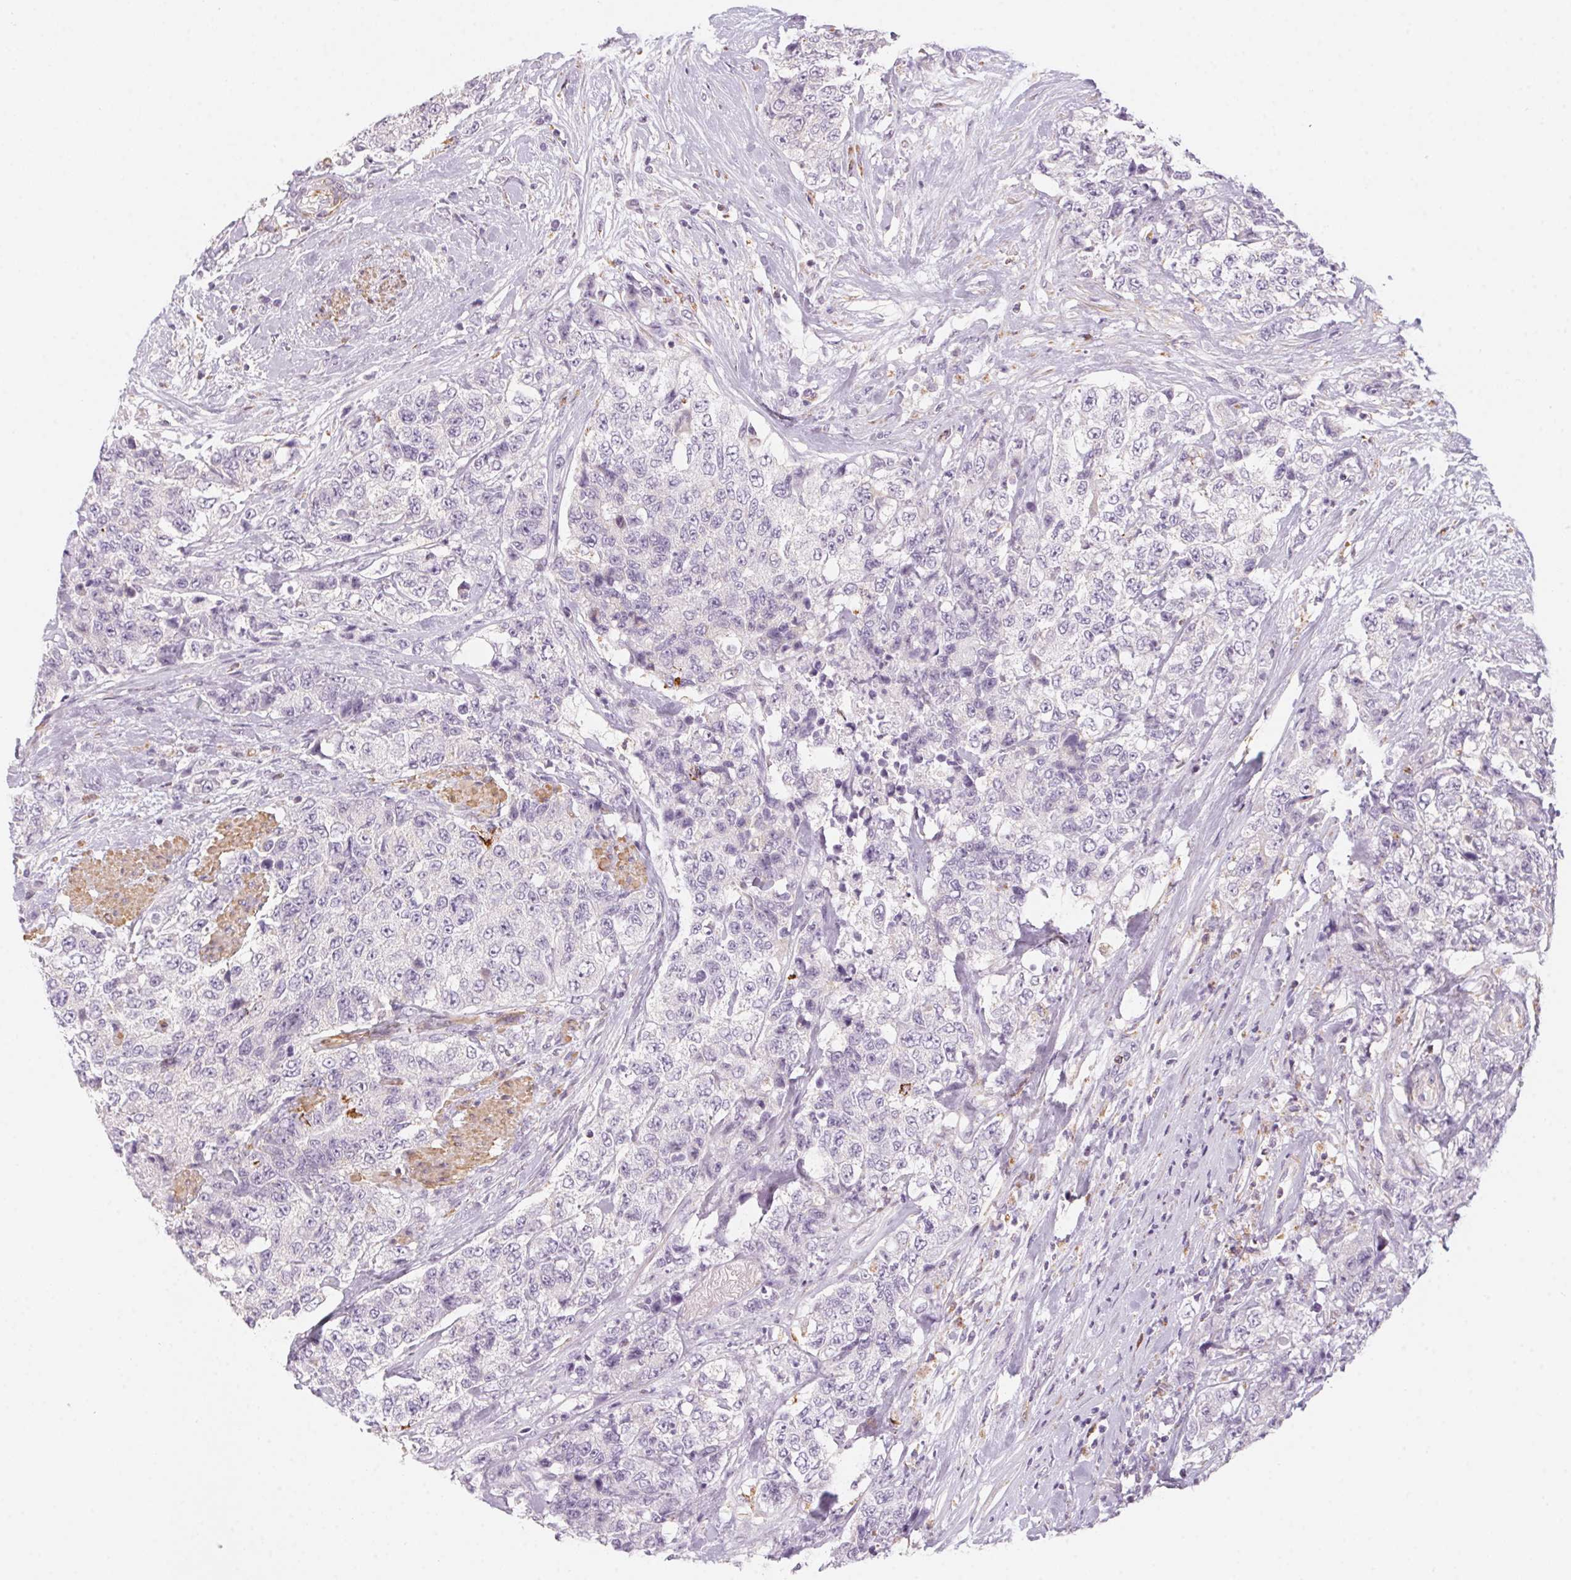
{"staining": {"intensity": "negative", "quantity": "none", "location": "none"}, "tissue": "urothelial cancer", "cell_type": "Tumor cells", "image_type": "cancer", "snomed": [{"axis": "morphology", "description": "Urothelial carcinoma, High grade"}, {"axis": "topography", "description": "Urinary bladder"}], "caption": "Tumor cells show no significant positivity in urothelial carcinoma (high-grade).", "gene": "PRPH", "patient": {"sex": "female", "age": 78}}